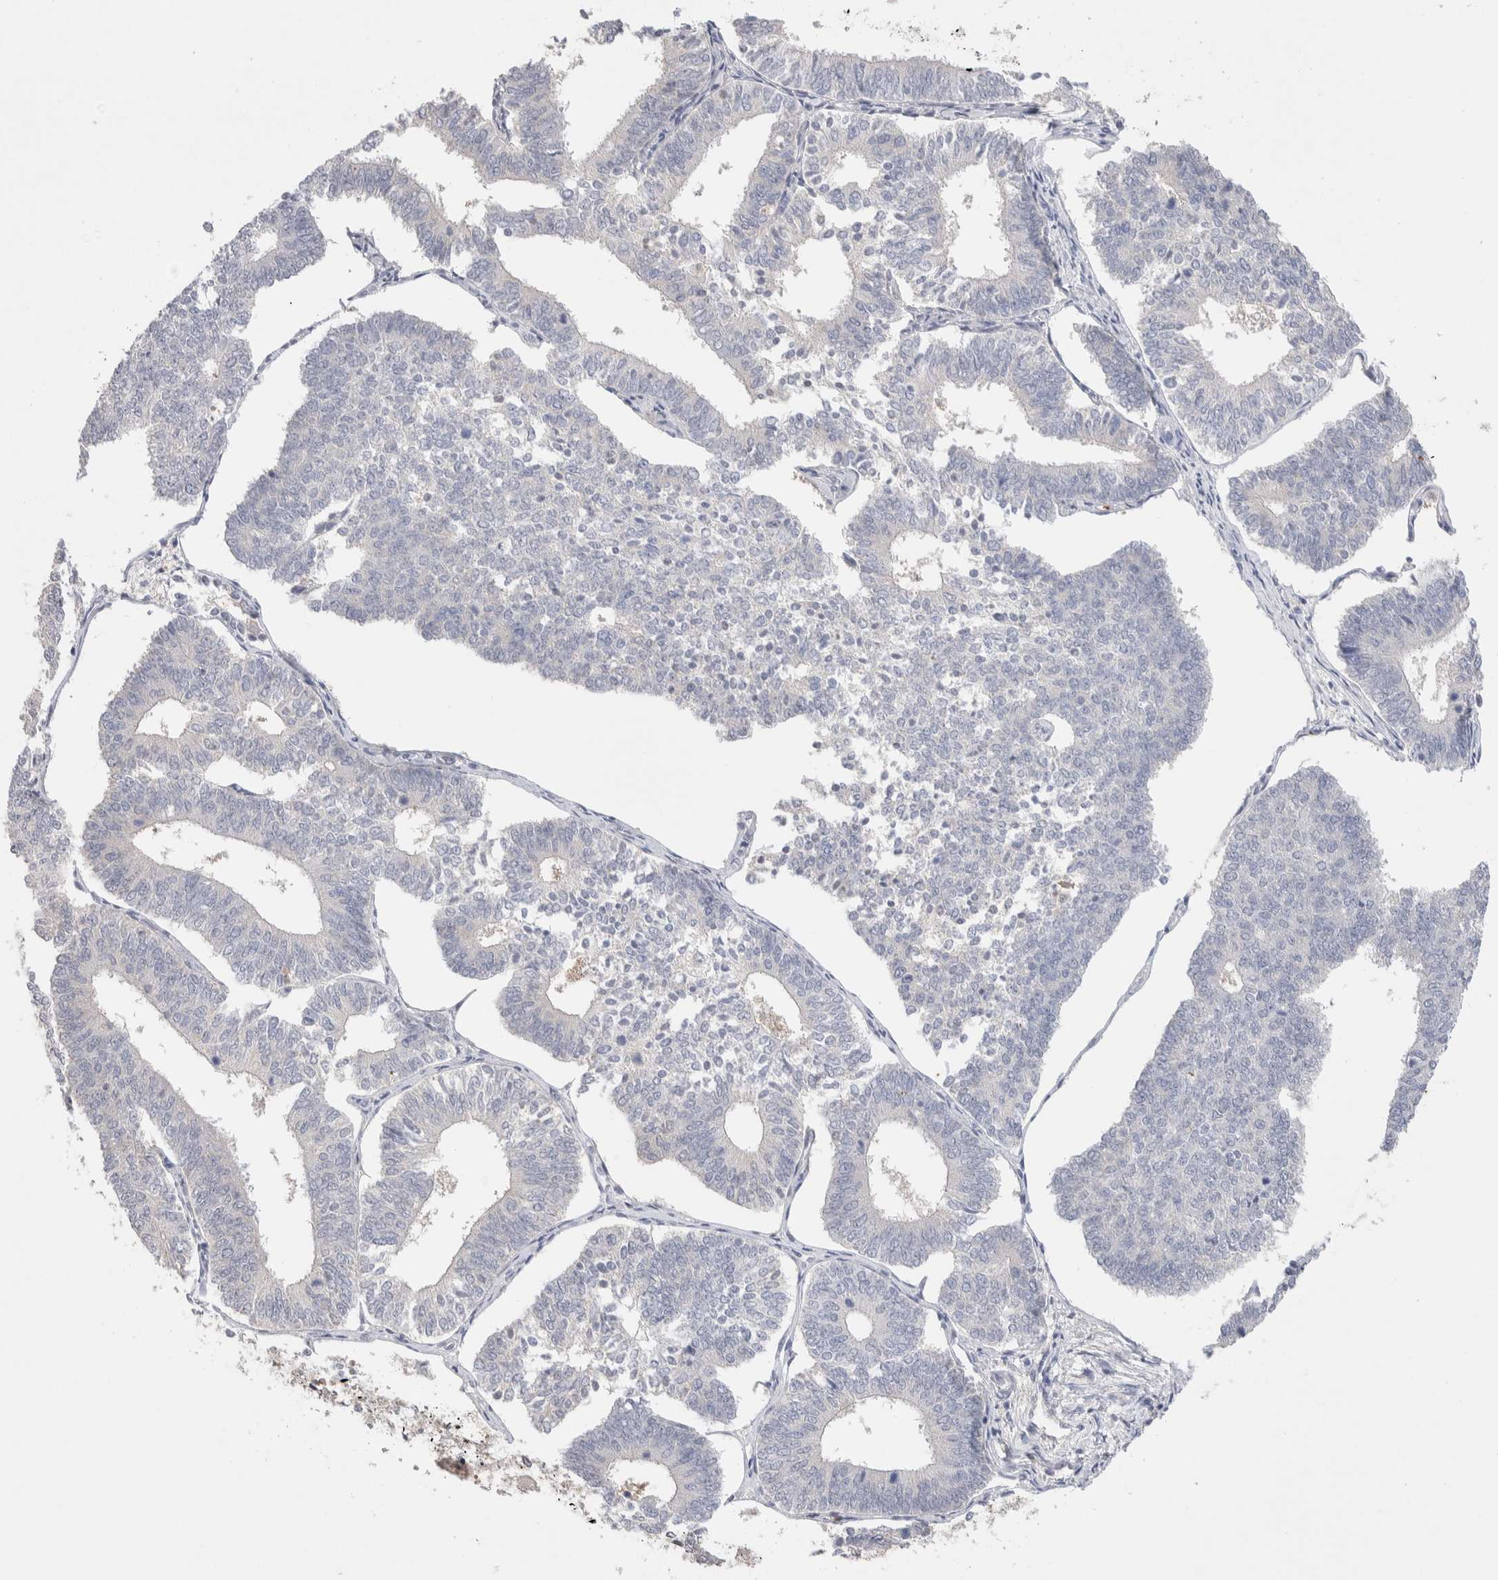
{"staining": {"intensity": "negative", "quantity": "none", "location": "none"}, "tissue": "endometrial cancer", "cell_type": "Tumor cells", "image_type": "cancer", "snomed": [{"axis": "morphology", "description": "Adenocarcinoma, NOS"}, {"axis": "topography", "description": "Endometrium"}], "caption": "IHC histopathology image of neoplastic tissue: endometrial cancer stained with DAB reveals no significant protein positivity in tumor cells.", "gene": "FFAR2", "patient": {"sex": "female", "age": 70}}